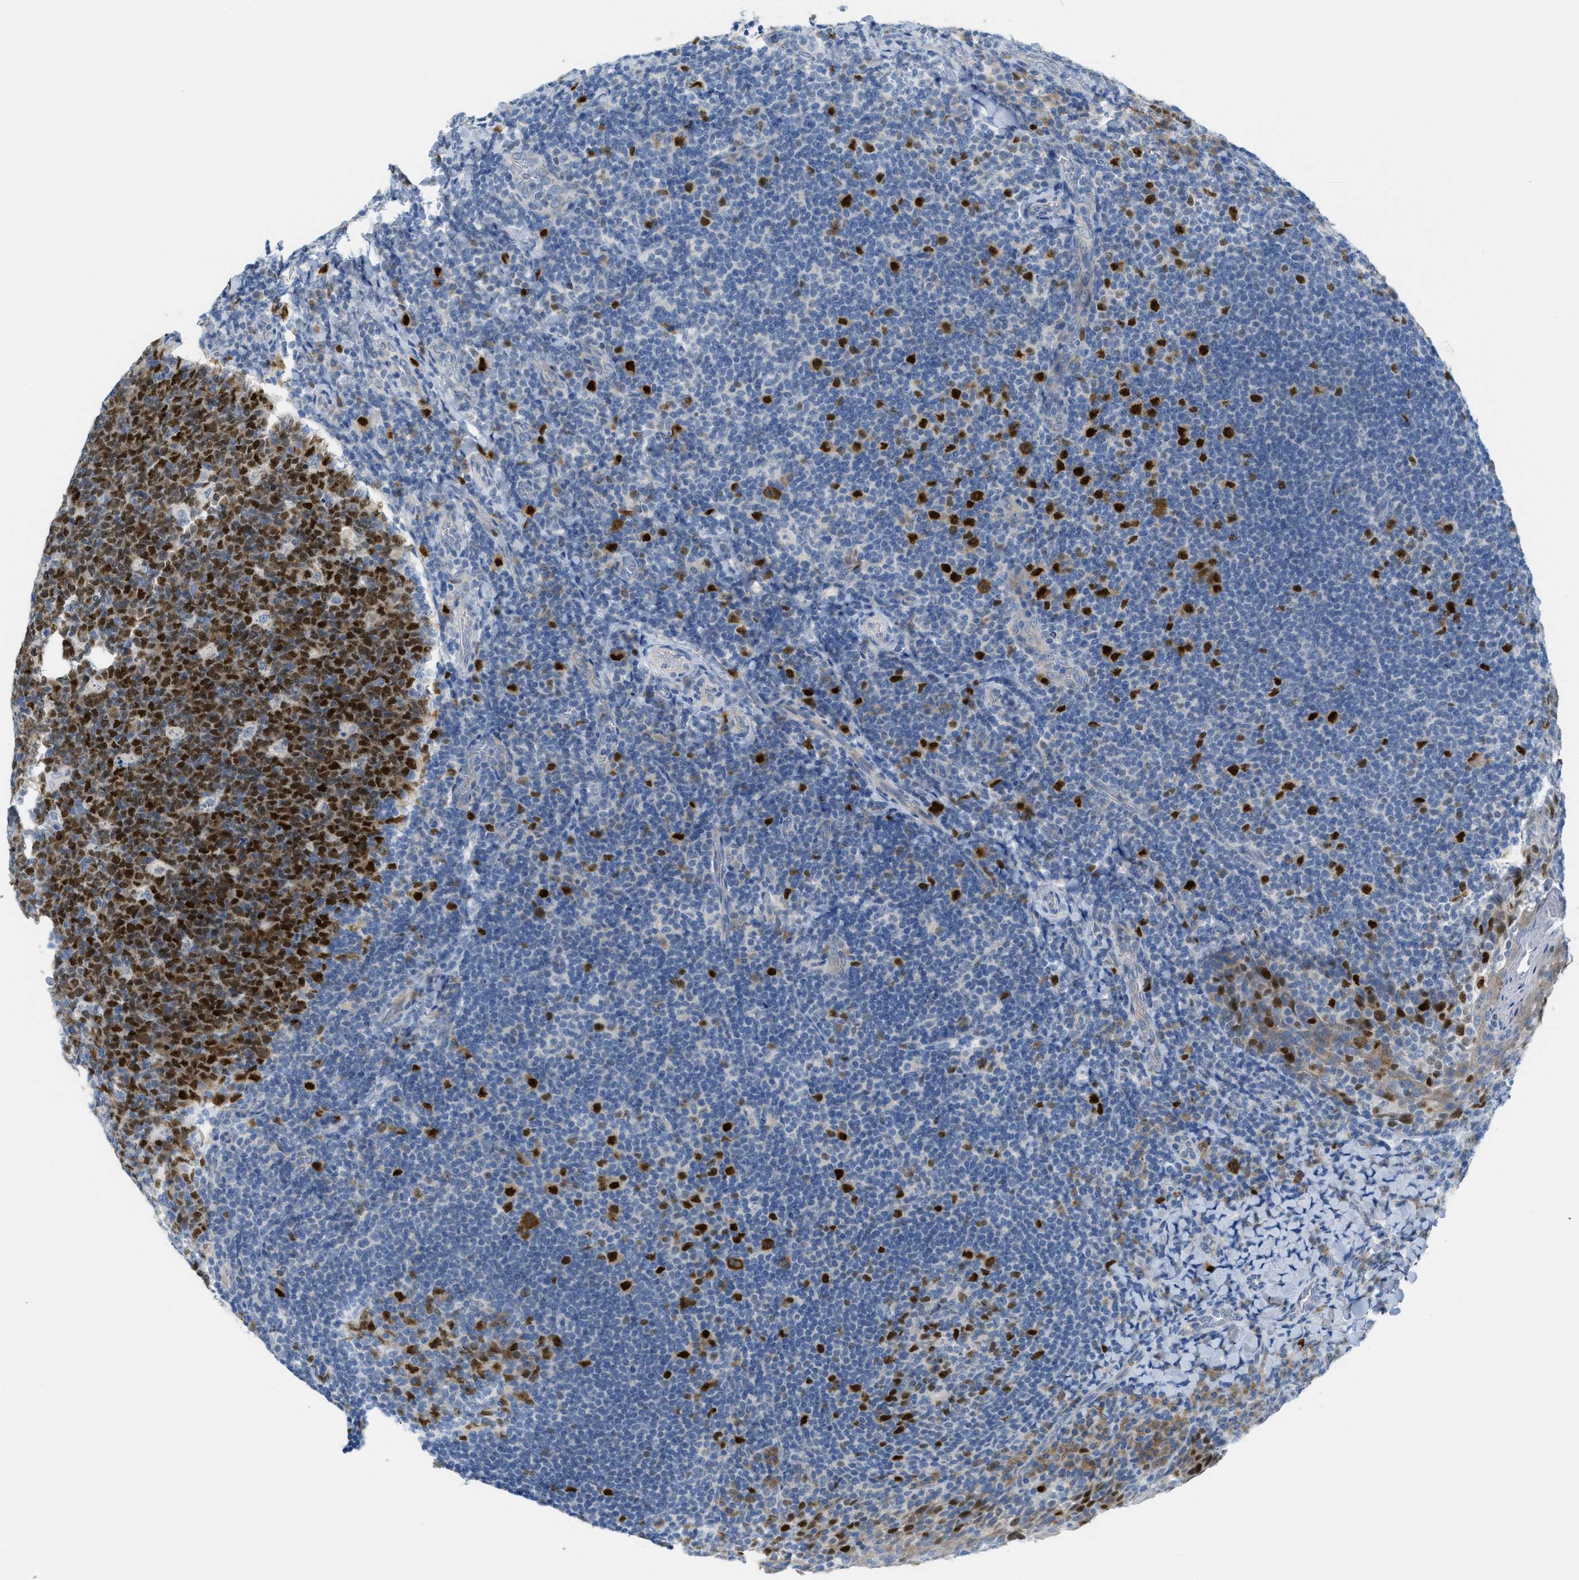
{"staining": {"intensity": "strong", "quantity": ">75%", "location": "nuclear"}, "tissue": "tonsil", "cell_type": "Germinal center cells", "image_type": "normal", "snomed": [{"axis": "morphology", "description": "Normal tissue, NOS"}, {"axis": "topography", "description": "Tonsil"}], "caption": "Protein expression analysis of benign human tonsil reveals strong nuclear positivity in approximately >75% of germinal center cells.", "gene": "ORC6", "patient": {"sex": "male", "age": 17}}